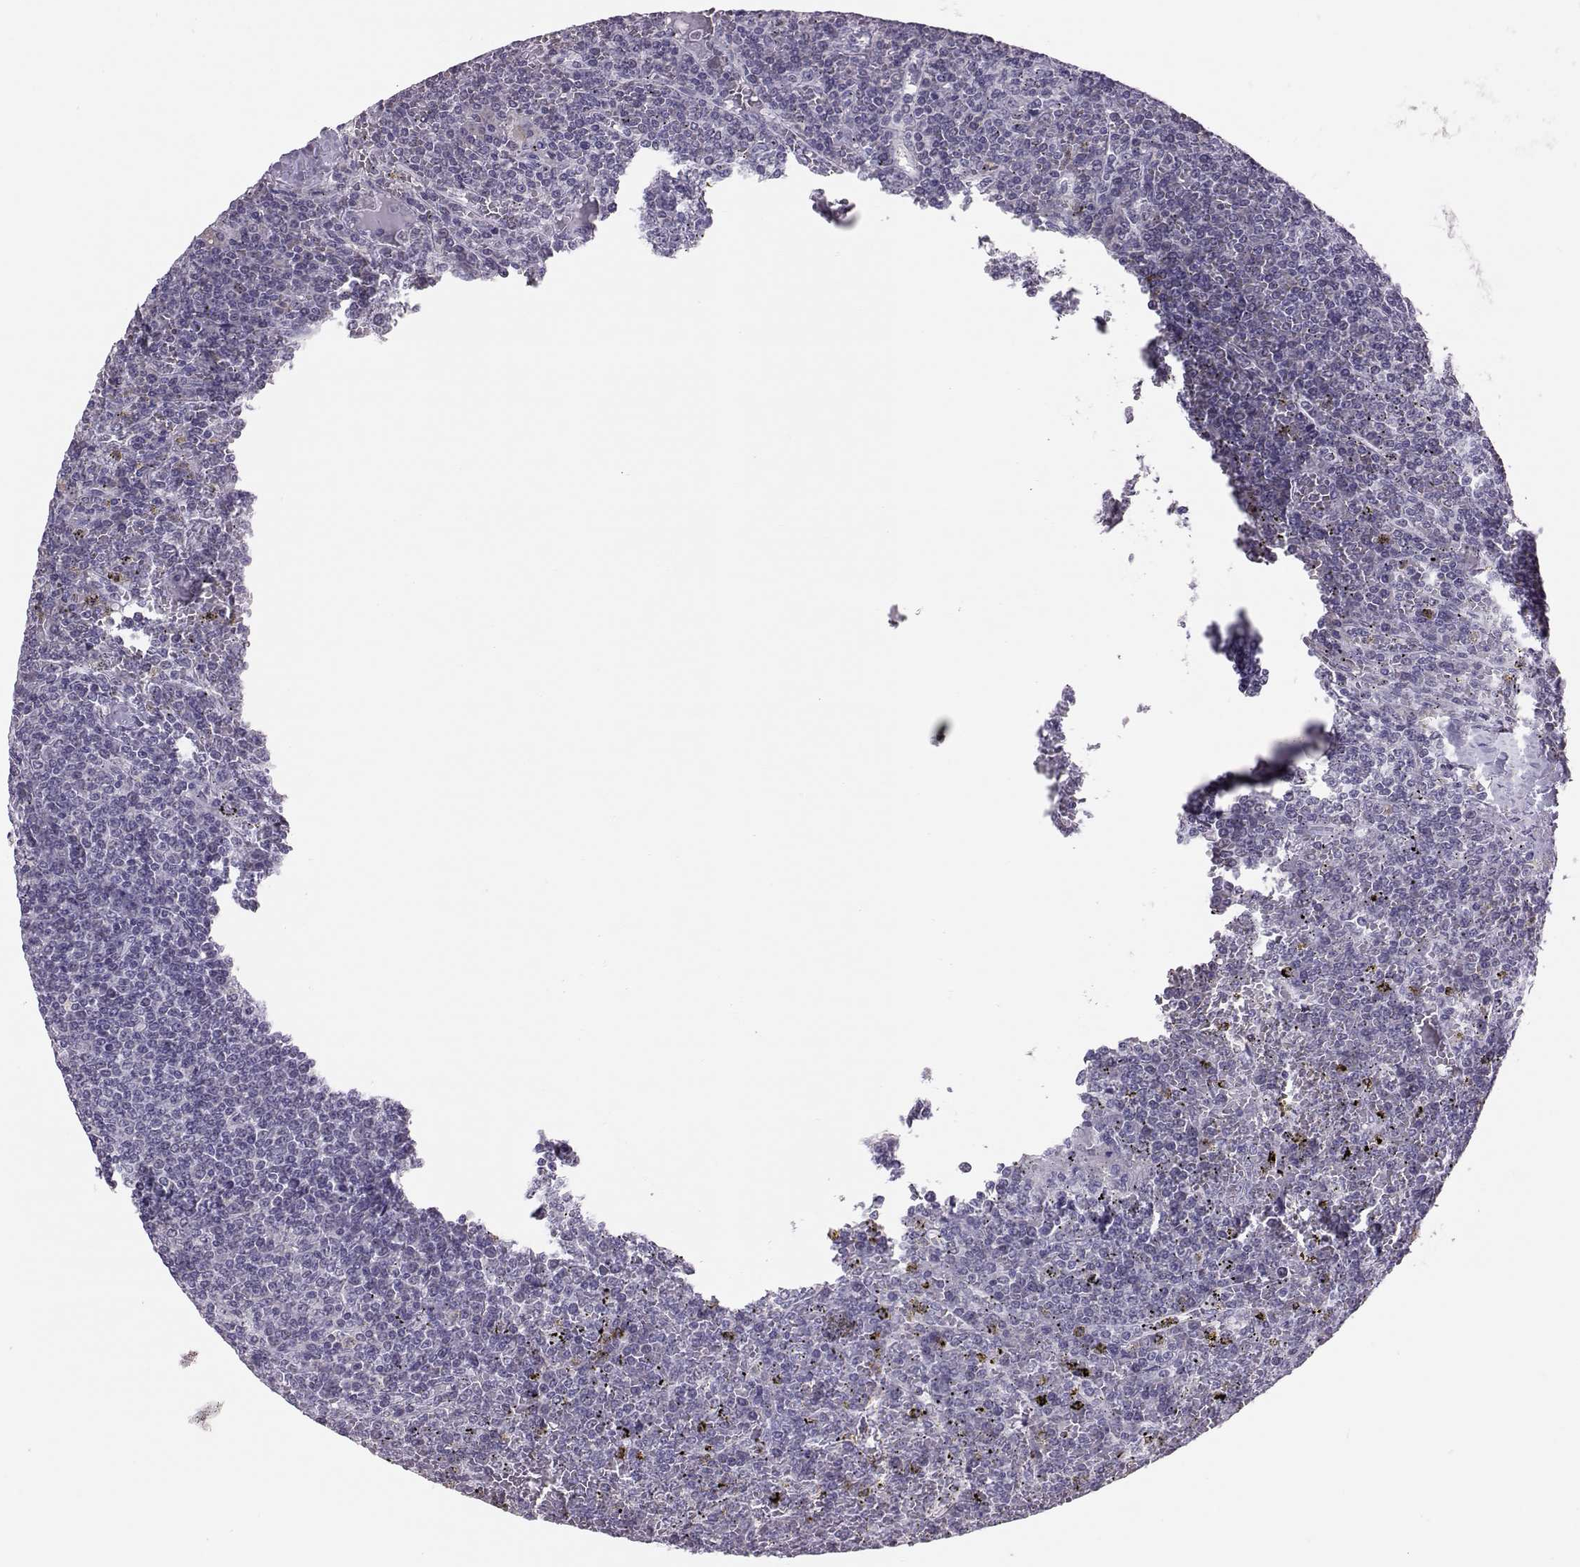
{"staining": {"intensity": "negative", "quantity": "none", "location": "none"}, "tissue": "lymphoma", "cell_type": "Tumor cells", "image_type": "cancer", "snomed": [{"axis": "morphology", "description": "Malignant lymphoma, non-Hodgkin's type, Low grade"}, {"axis": "topography", "description": "Spleen"}], "caption": "Protein analysis of low-grade malignant lymphoma, non-Hodgkin's type reveals no significant staining in tumor cells. The staining is performed using DAB brown chromogen with nuclei counter-stained in using hematoxylin.", "gene": "DNAAF1", "patient": {"sex": "female", "age": 19}}